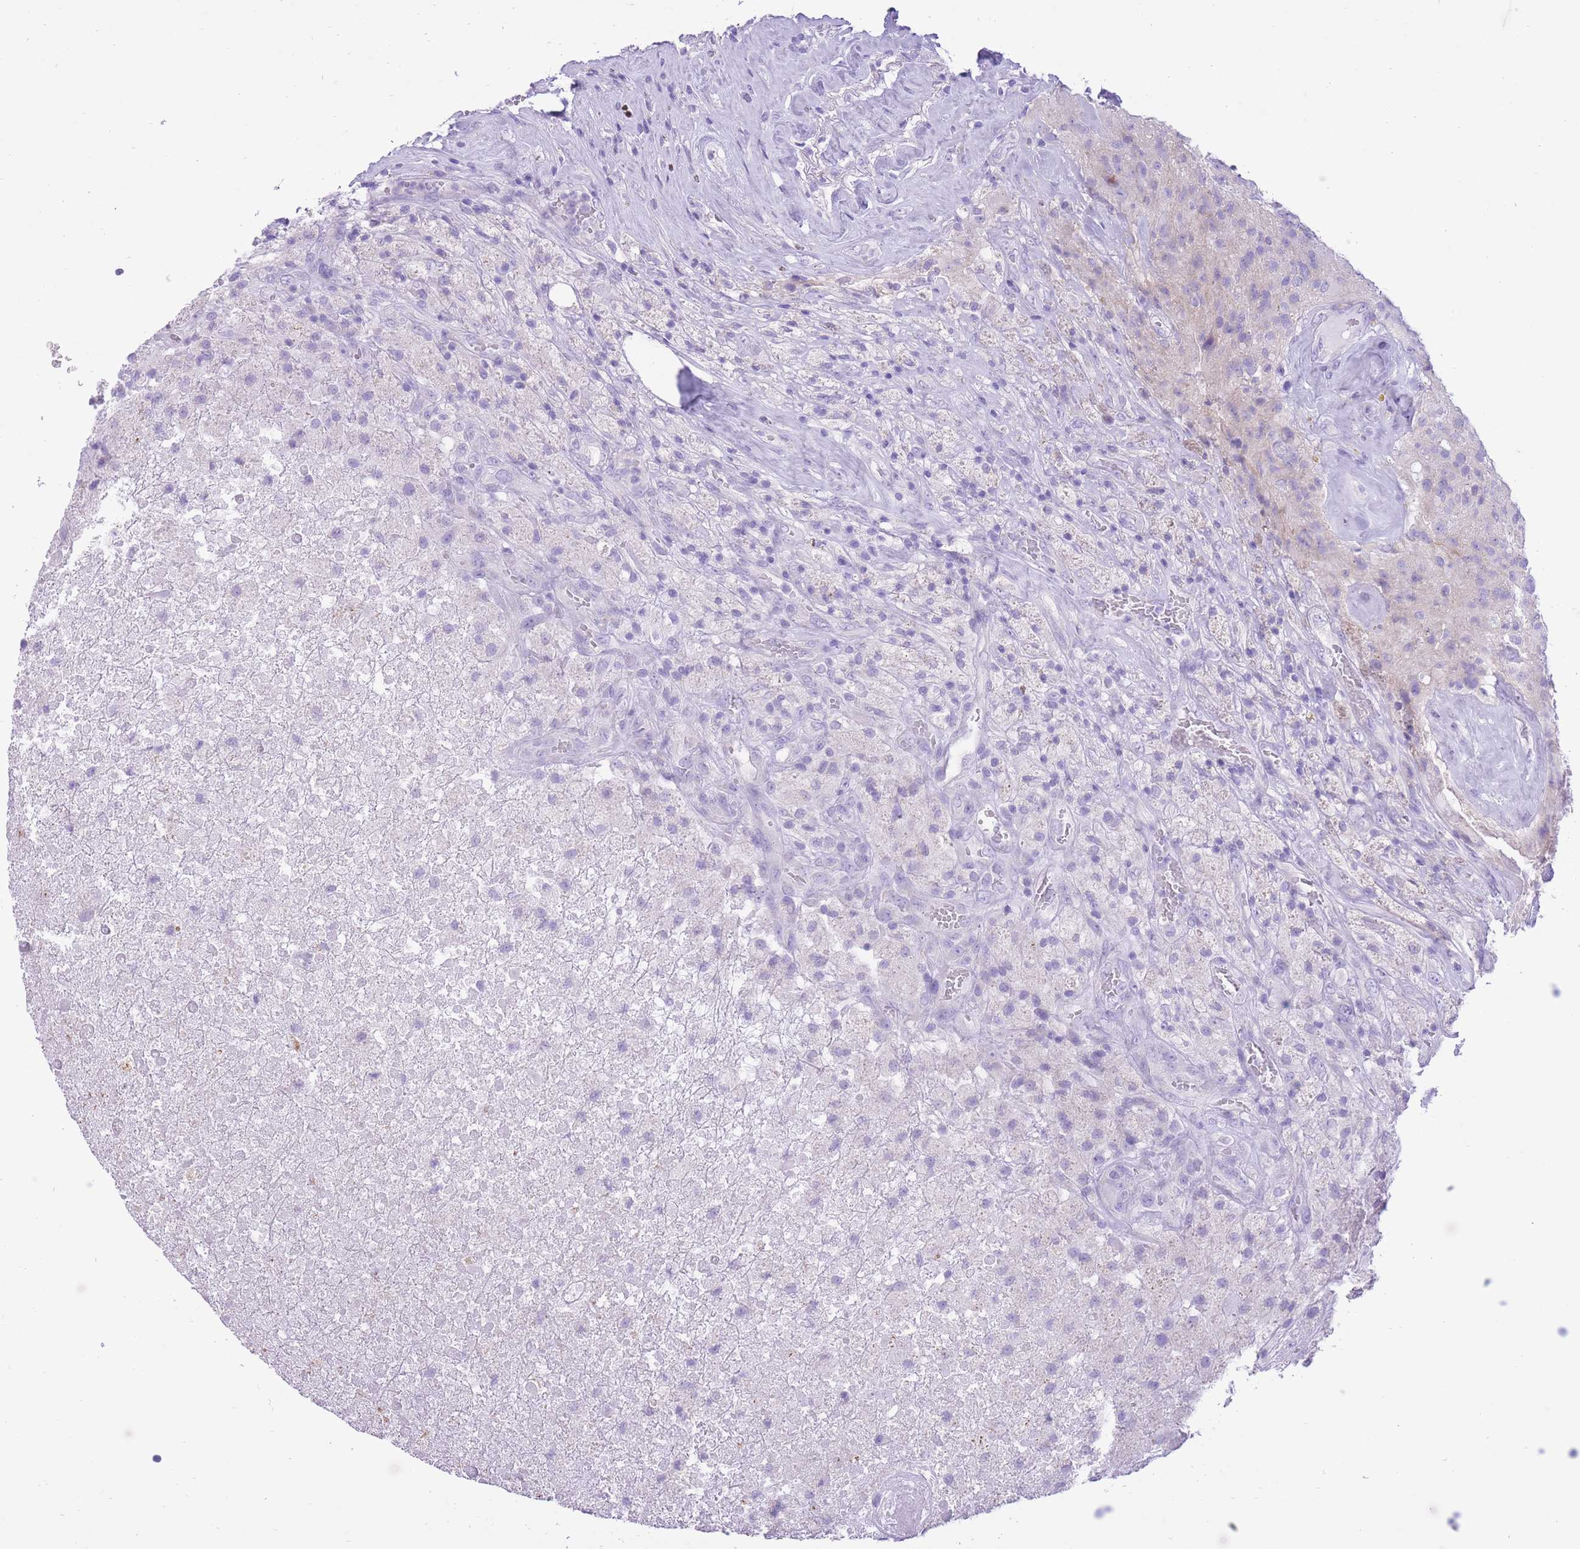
{"staining": {"intensity": "negative", "quantity": "none", "location": "none"}, "tissue": "glioma", "cell_type": "Tumor cells", "image_type": "cancer", "snomed": [{"axis": "morphology", "description": "Glioma, malignant, High grade"}, {"axis": "topography", "description": "Brain"}], "caption": "Protein analysis of glioma displays no significant positivity in tumor cells.", "gene": "SLC4A4", "patient": {"sex": "male", "age": 69}}